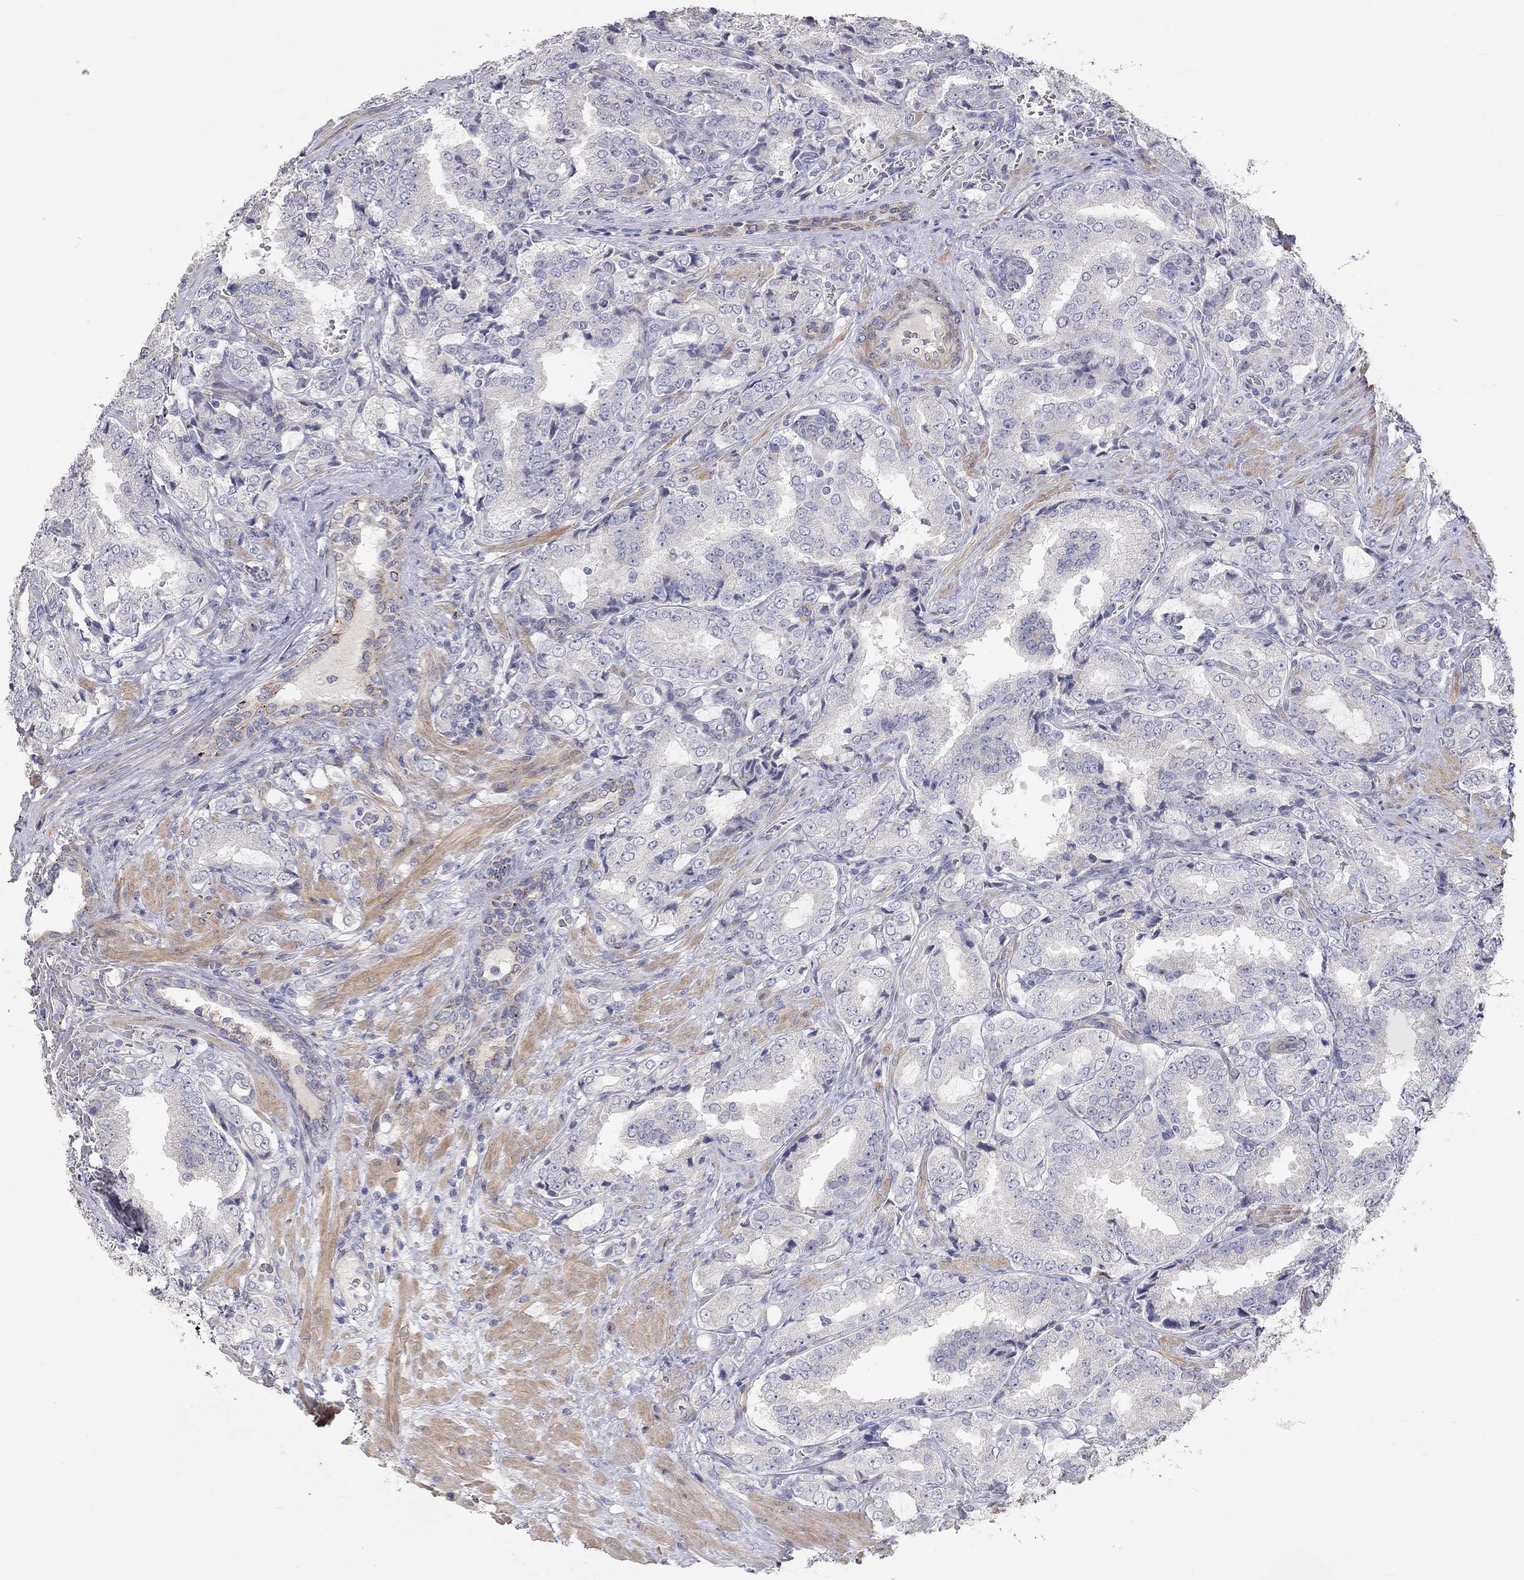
{"staining": {"intensity": "negative", "quantity": "none", "location": "none"}, "tissue": "prostate cancer", "cell_type": "Tumor cells", "image_type": "cancer", "snomed": [{"axis": "morphology", "description": "Adenocarcinoma, NOS"}, {"axis": "topography", "description": "Prostate"}], "caption": "Adenocarcinoma (prostate) was stained to show a protein in brown. There is no significant staining in tumor cells.", "gene": "PAPSS2", "patient": {"sex": "male", "age": 65}}